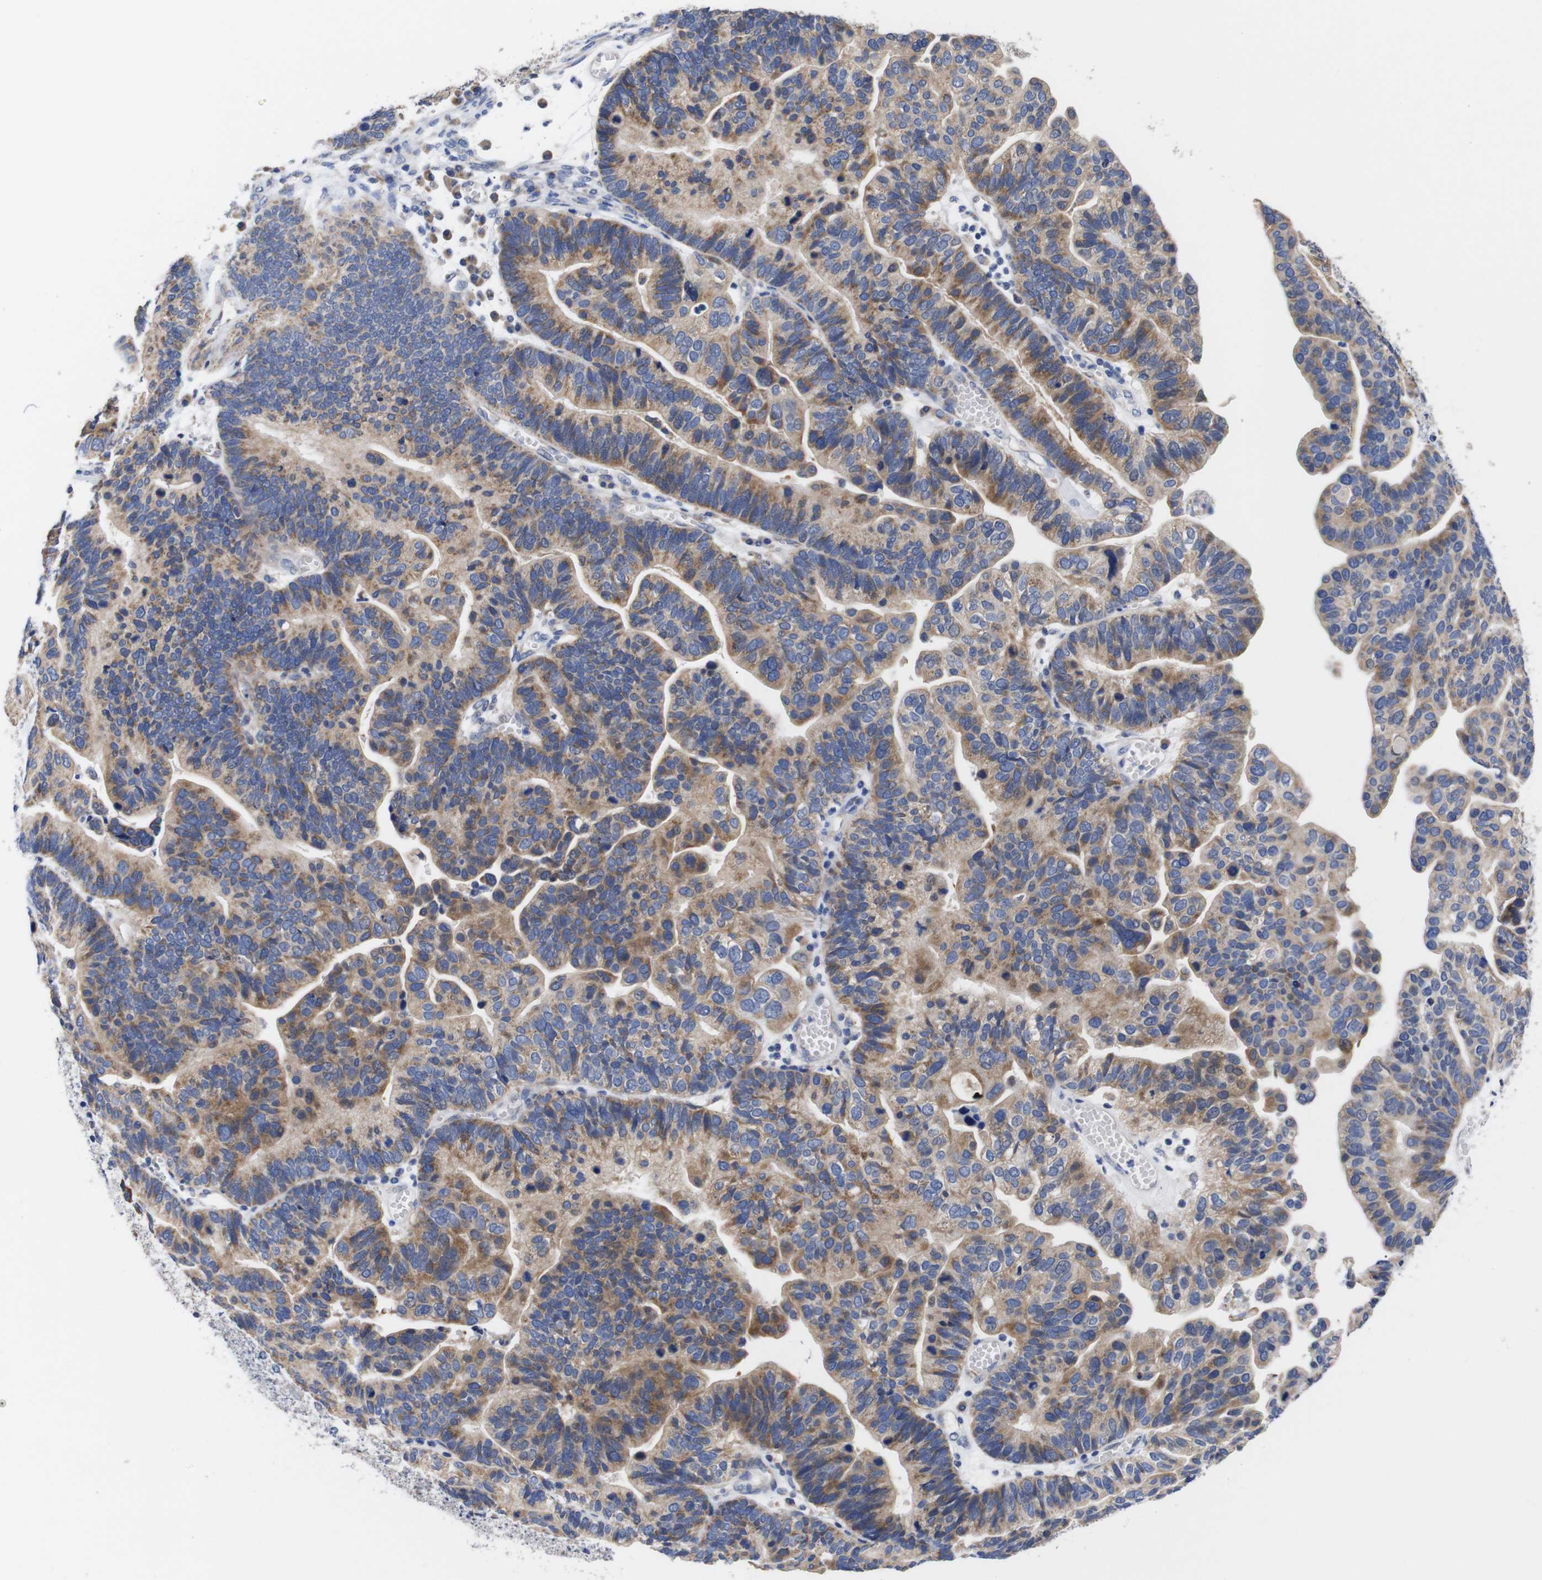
{"staining": {"intensity": "moderate", "quantity": ">75%", "location": "cytoplasmic/membranous"}, "tissue": "ovarian cancer", "cell_type": "Tumor cells", "image_type": "cancer", "snomed": [{"axis": "morphology", "description": "Cystadenocarcinoma, serous, NOS"}, {"axis": "topography", "description": "Ovary"}], "caption": "Immunohistochemistry (DAB (3,3'-diaminobenzidine)) staining of human ovarian serous cystadenocarcinoma reveals moderate cytoplasmic/membranous protein positivity in approximately >75% of tumor cells. The protein of interest is shown in brown color, while the nuclei are stained blue.", "gene": "OPN3", "patient": {"sex": "female", "age": 56}}